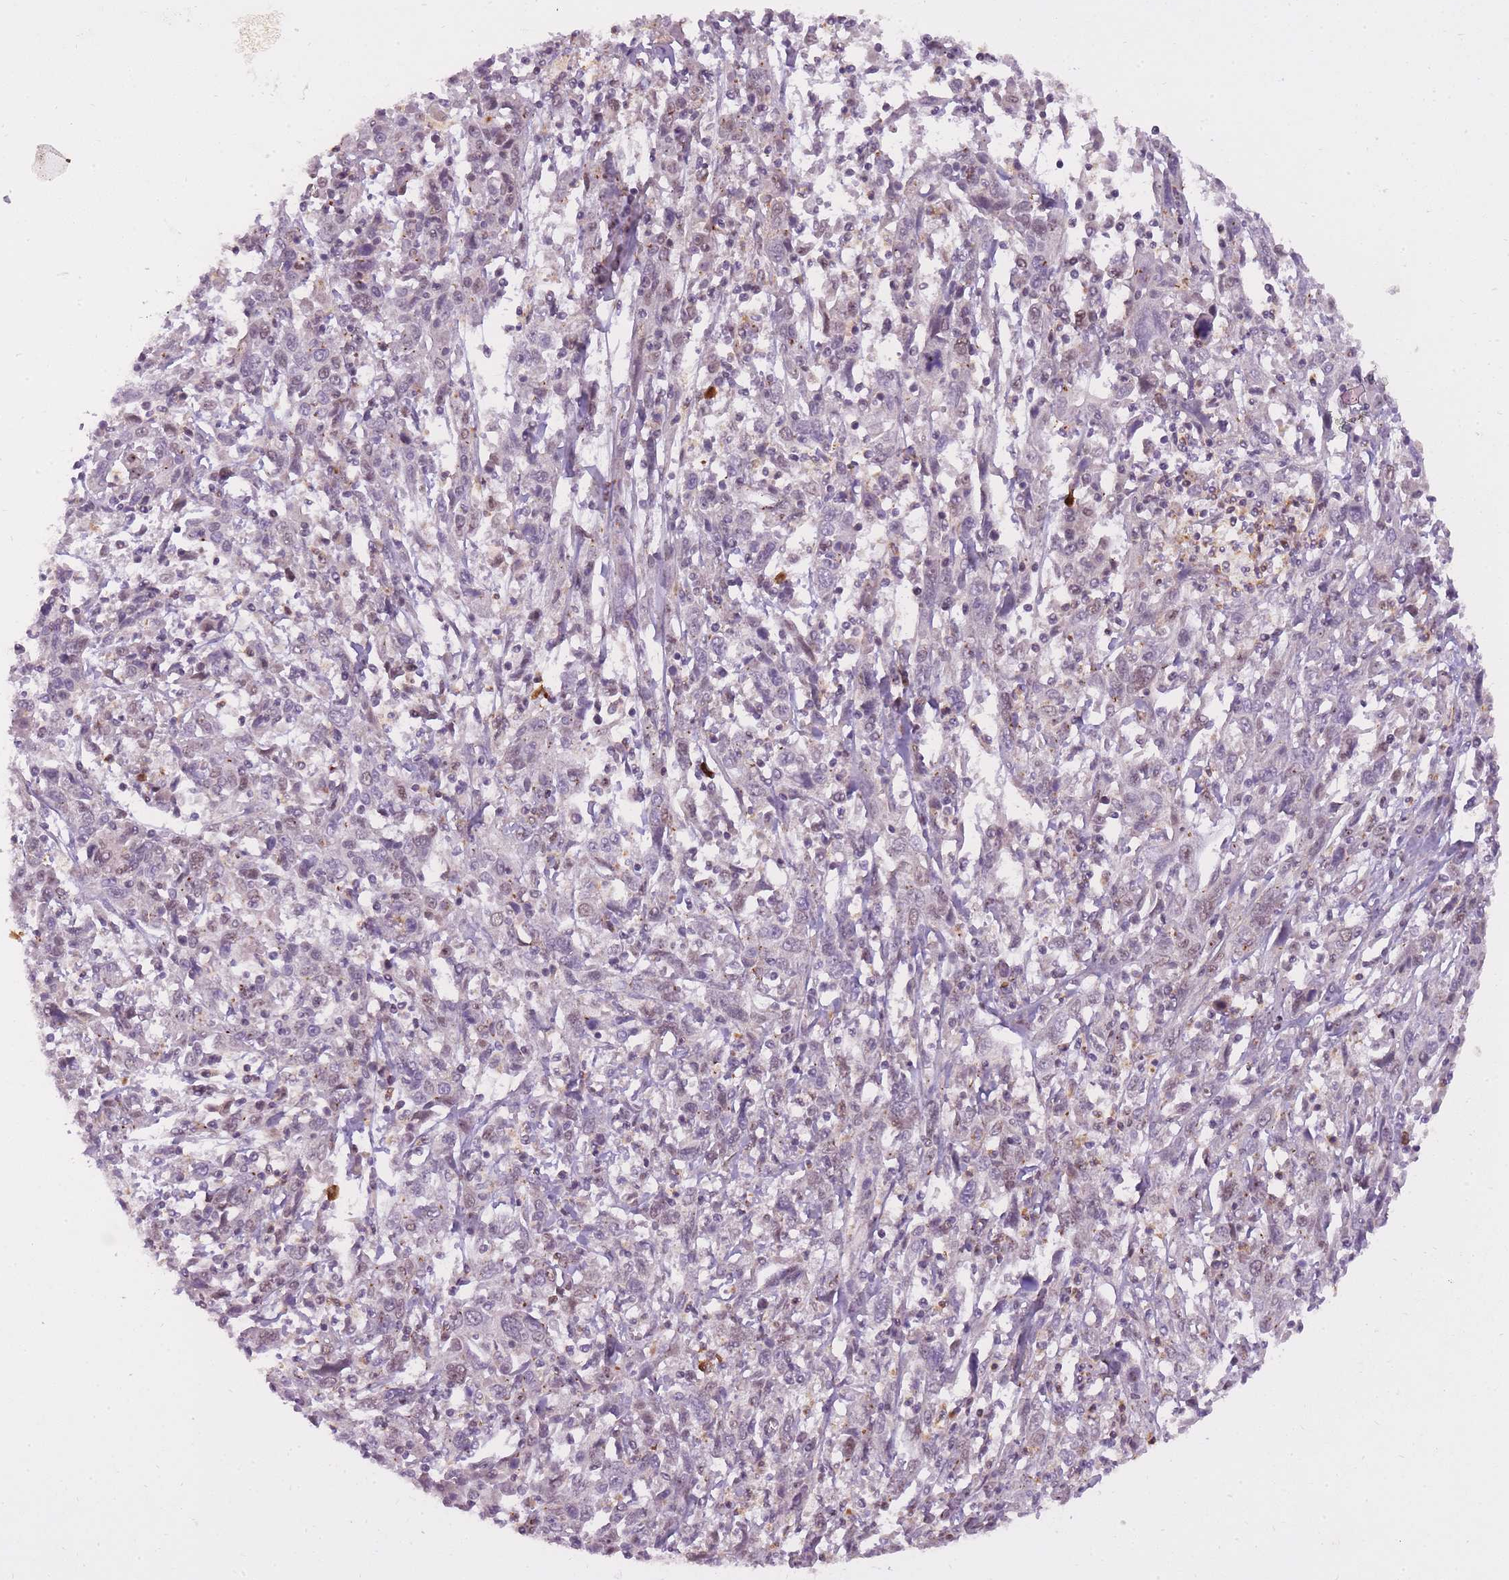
{"staining": {"intensity": "negative", "quantity": "none", "location": "none"}, "tissue": "cervical cancer", "cell_type": "Tumor cells", "image_type": "cancer", "snomed": [{"axis": "morphology", "description": "Squamous cell carcinoma, NOS"}, {"axis": "topography", "description": "Cervix"}], "caption": "The IHC histopathology image has no significant positivity in tumor cells of cervical cancer tissue.", "gene": "TIGD1", "patient": {"sex": "female", "age": 46}}